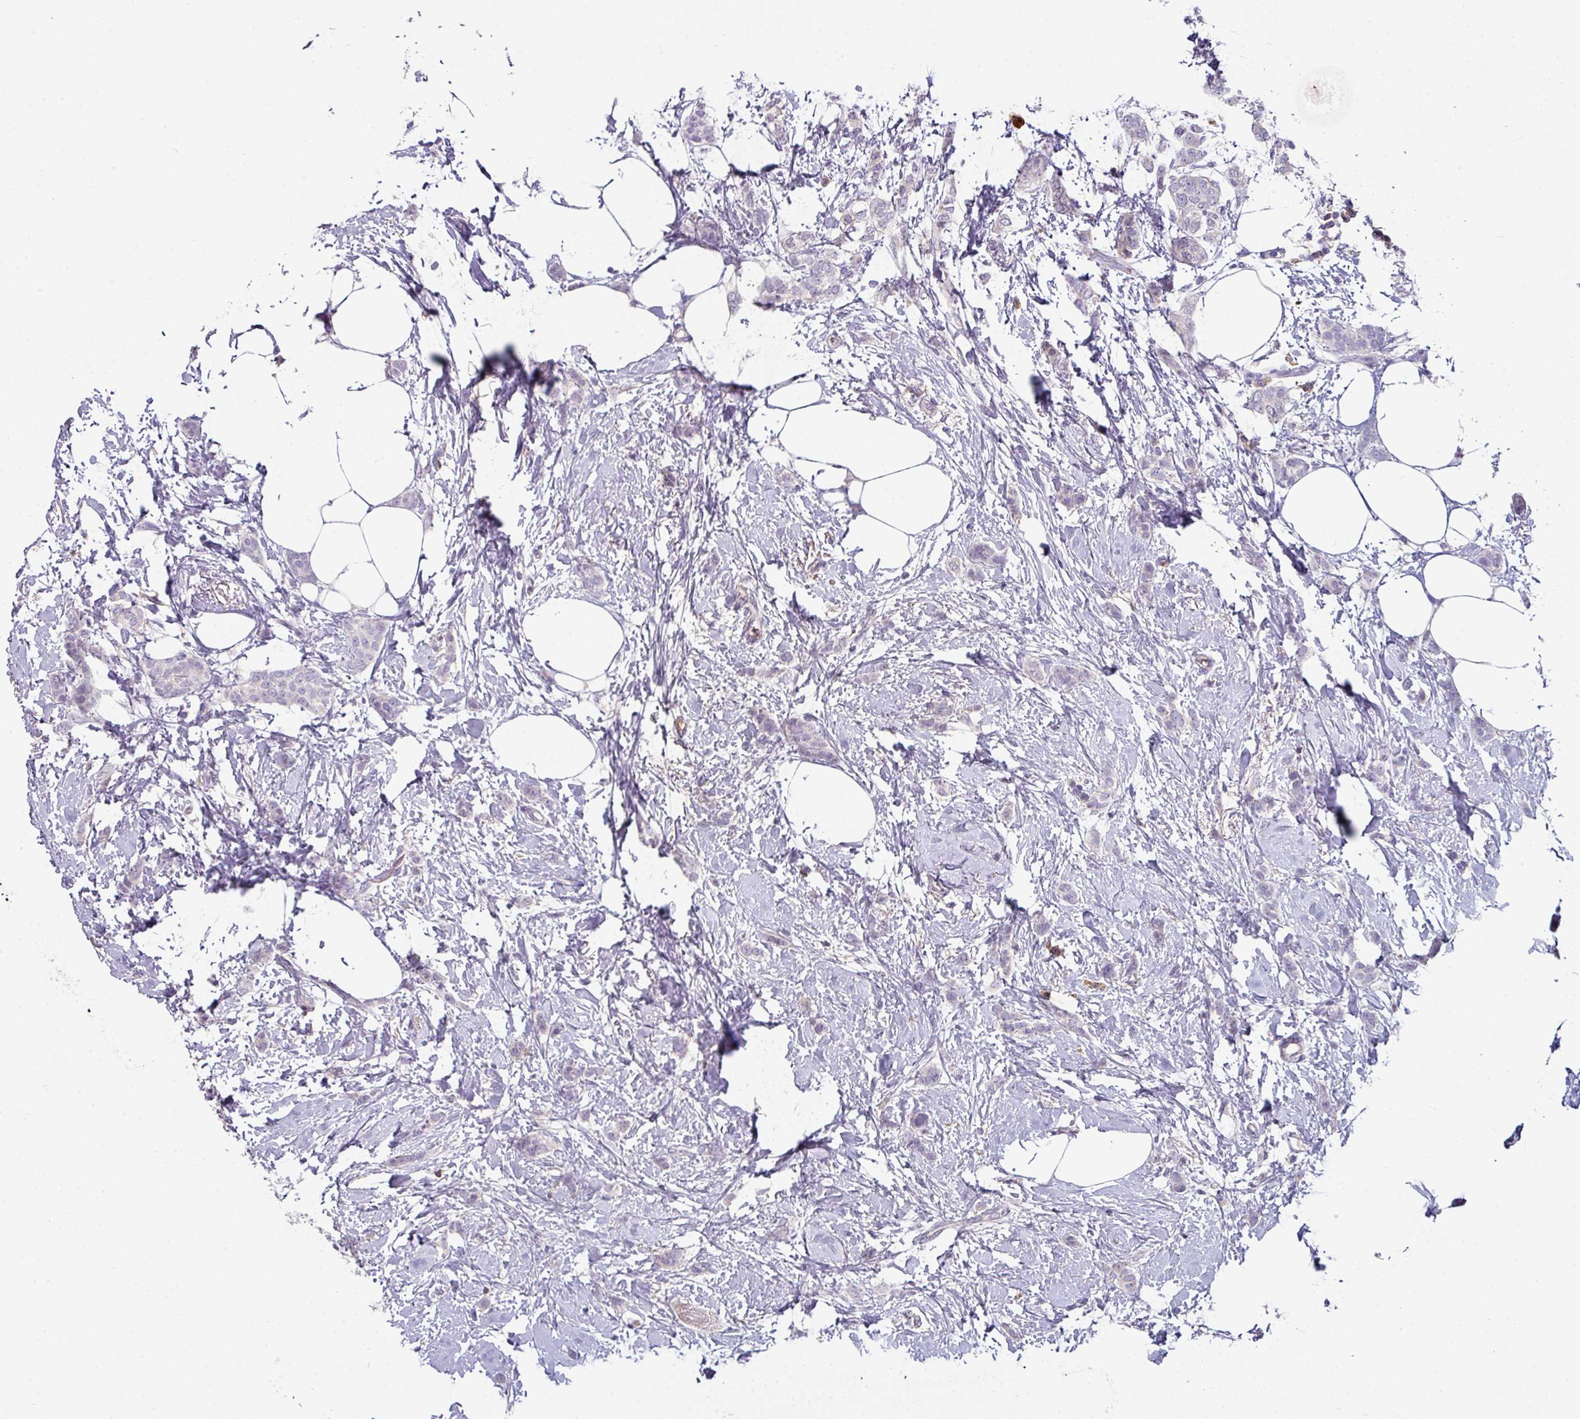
{"staining": {"intensity": "negative", "quantity": "none", "location": "none"}, "tissue": "breast cancer", "cell_type": "Tumor cells", "image_type": "cancer", "snomed": [{"axis": "morphology", "description": "Duct carcinoma"}, {"axis": "topography", "description": "Breast"}], "caption": "The IHC image has no significant positivity in tumor cells of breast infiltrating ductal carcinoma tissue.", "gene": "SLAMF6", "patient": {"sex": "female", "age": 72}}